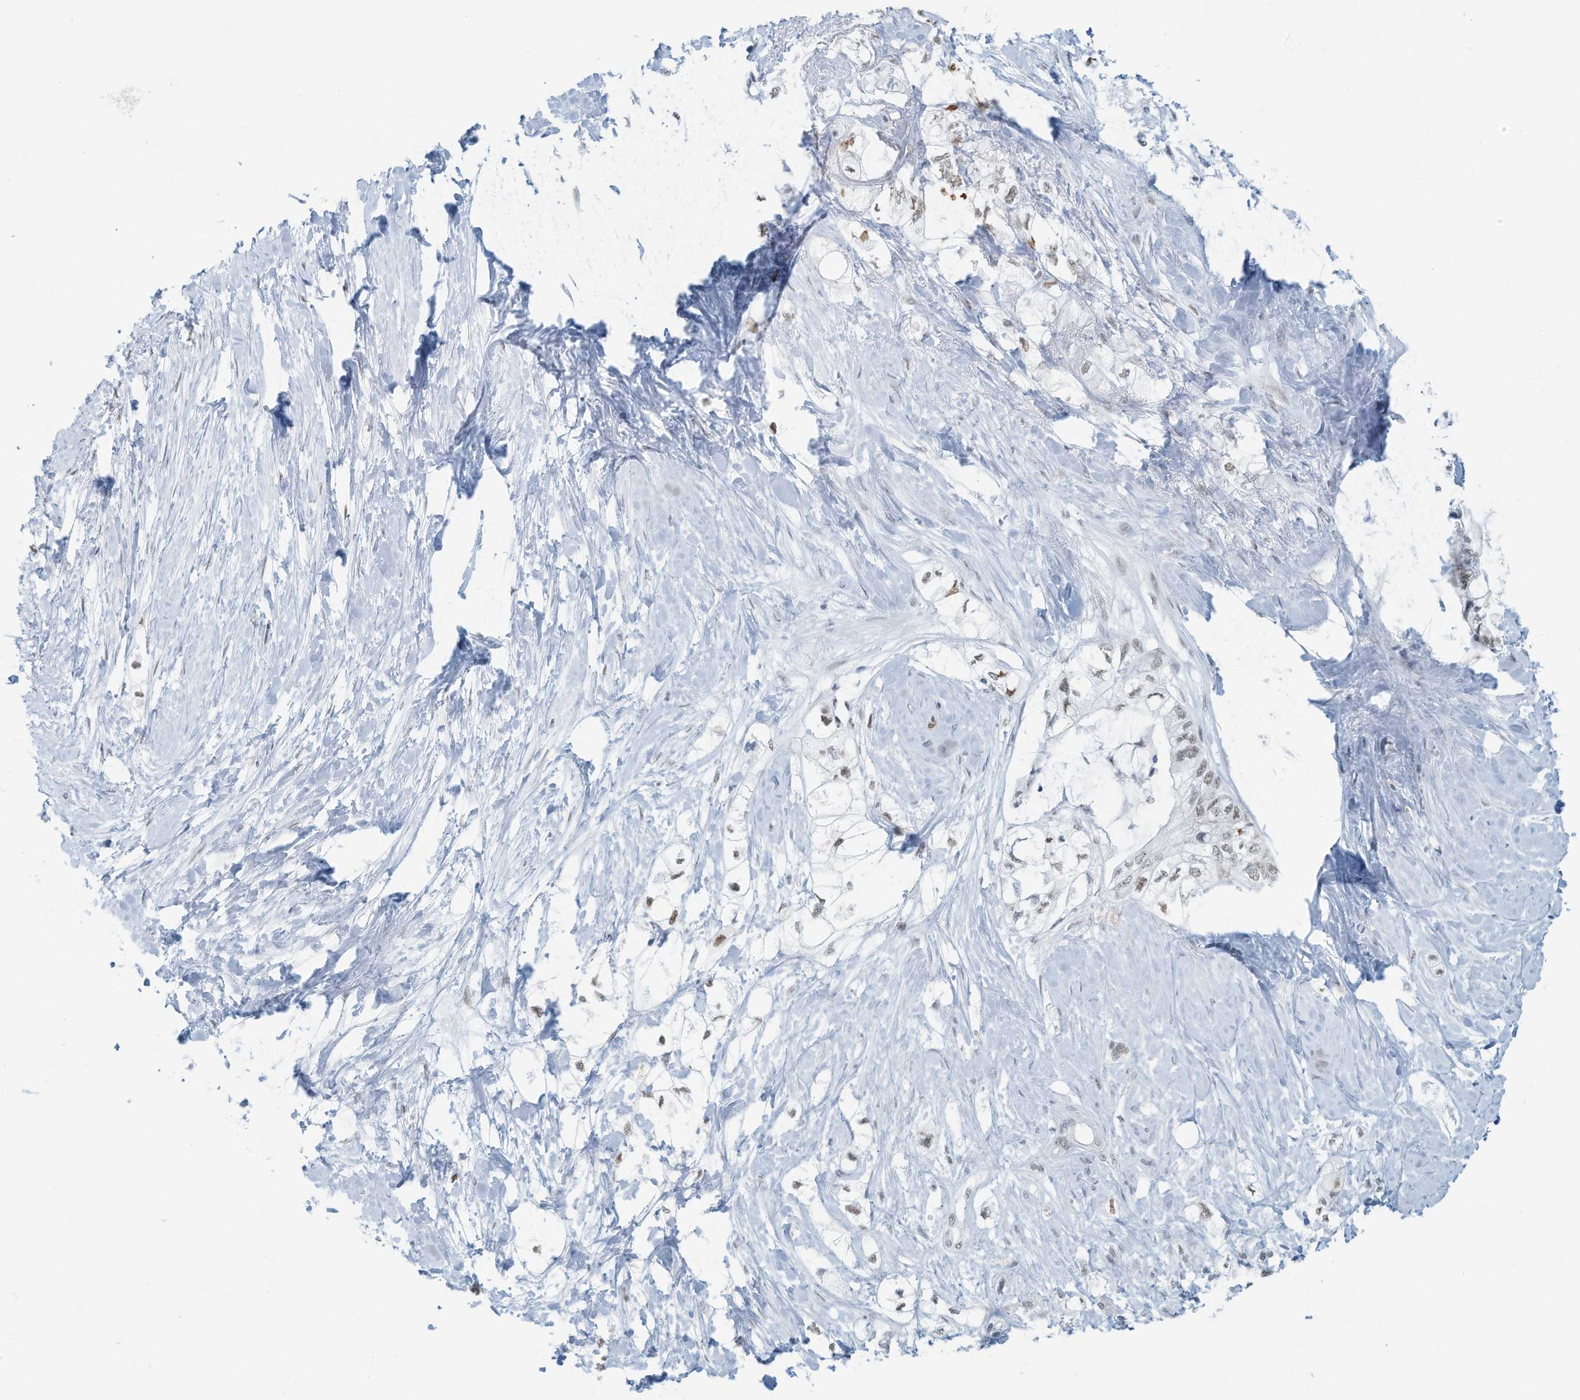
{"staining": {"intensity": "weak", "quantity": ">75%", "location": "nuclear"}, "tissue": "pancreatic cancer", "cell_type": "Tumor cells", "image_type": "cancer", "snomed": [{"axis": "morphology", "description": "Adenocarcinoma, NOS"}, {"axis": "topography", "description": "Pancreas"}], "caption": "The image displays a brown stain indicating the presence of a protein in the nuclear of tumor cells in pancreatic cancer.", "gene": "SARNP", "patient": {"sex": "male", "age": 70}}